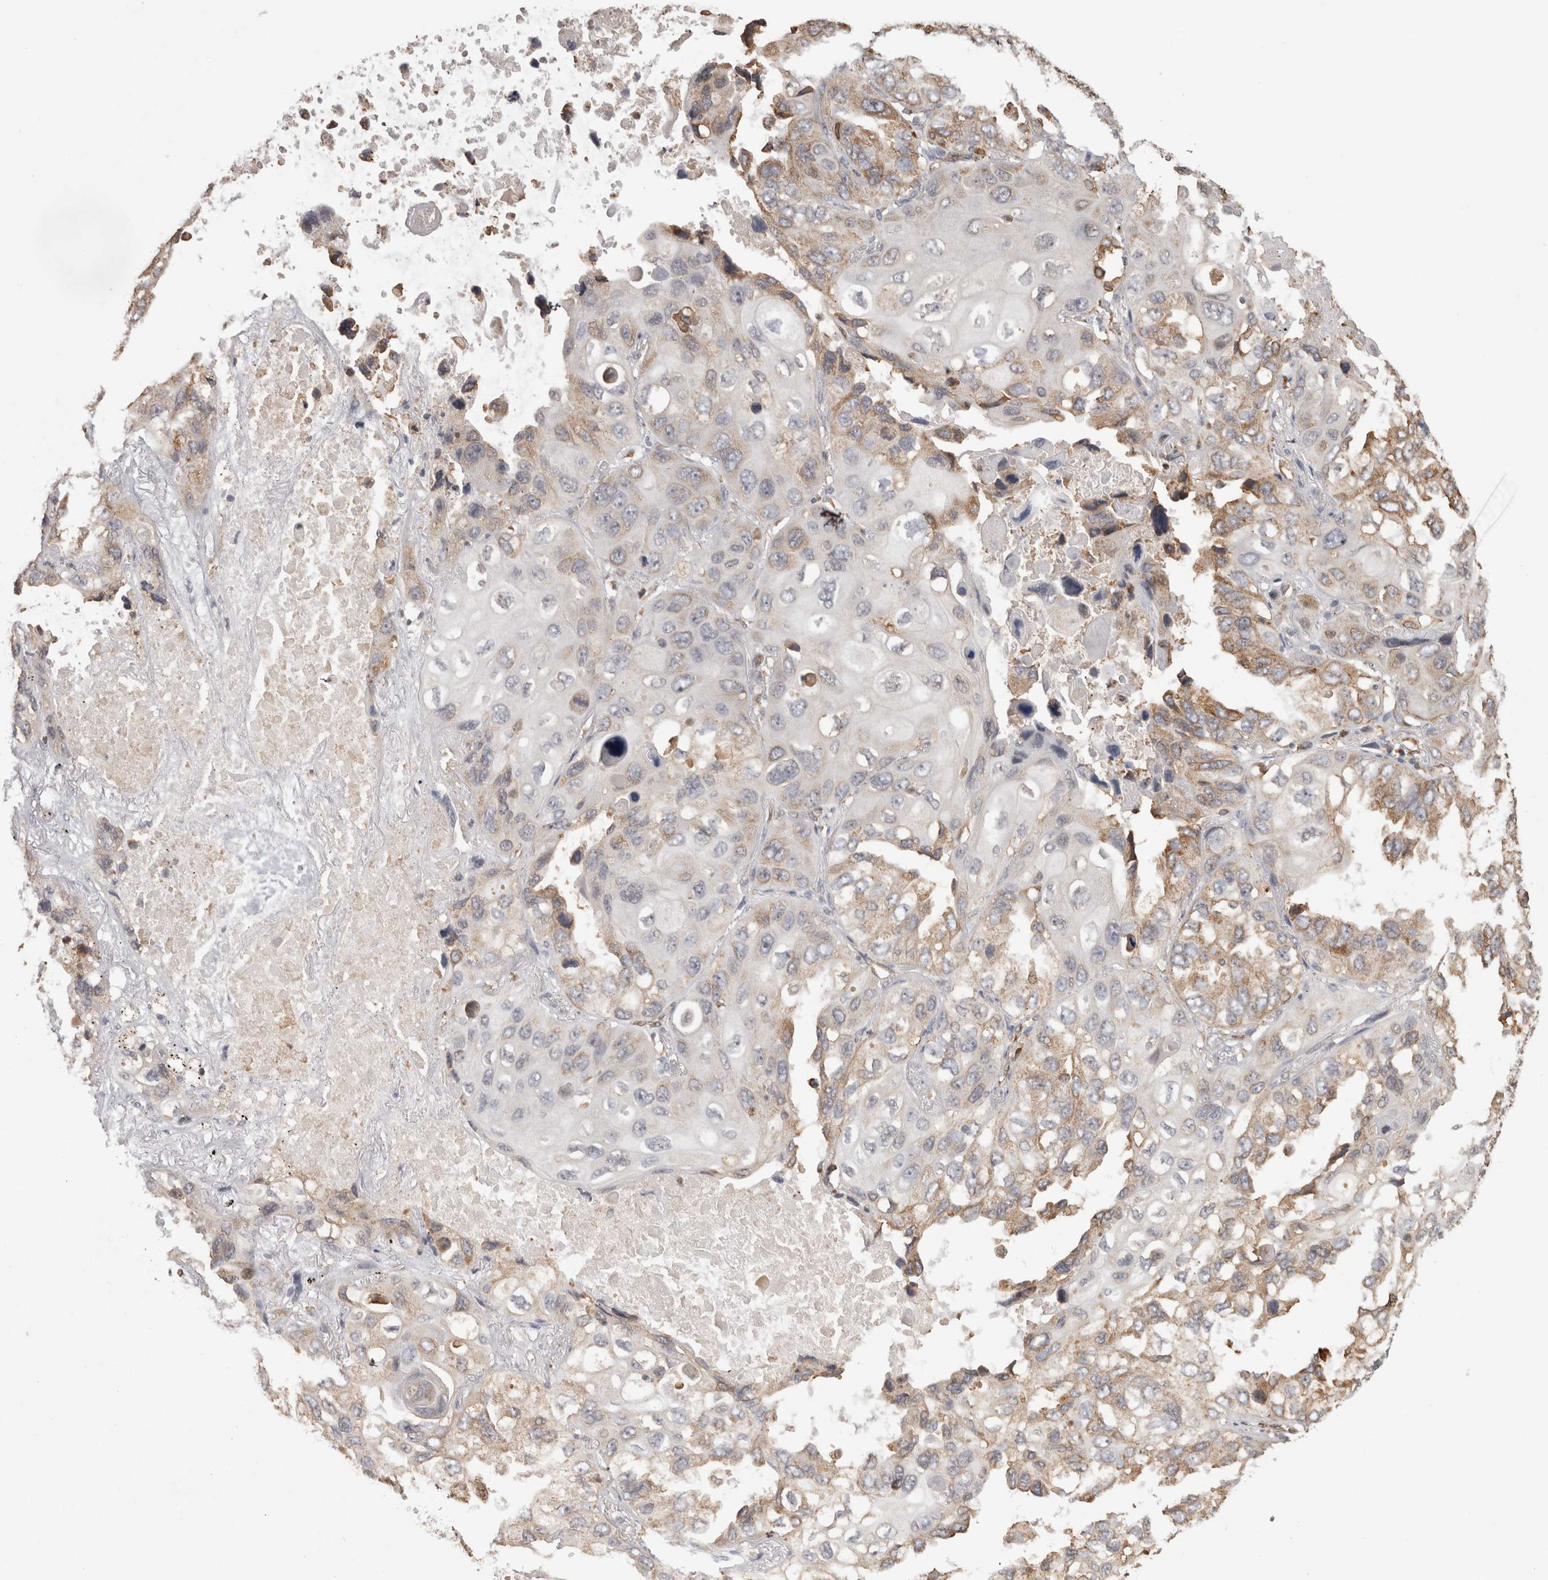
{"staining": {"intensity": "moderate", "quantity": "<25%", "location": "cytoplasmic/membranous"}, "tissue": "lung cancer", "cell_type": "Tumor cells", "image_type": "cancer", "snomed": [{"axis": "morphology", "description": "Squamous cell carcinoma, NOS"}, {"axis": "topography", "description": "Lung"}], "caption": "Squamous cell carcinoma (lung) stained for a protein (brown) displays moderate cytoplasmic/membranous positive positivity in about <25% of tumor cells.", "gene": "PON2", "patient": {"sex": "female", "age": 73}}